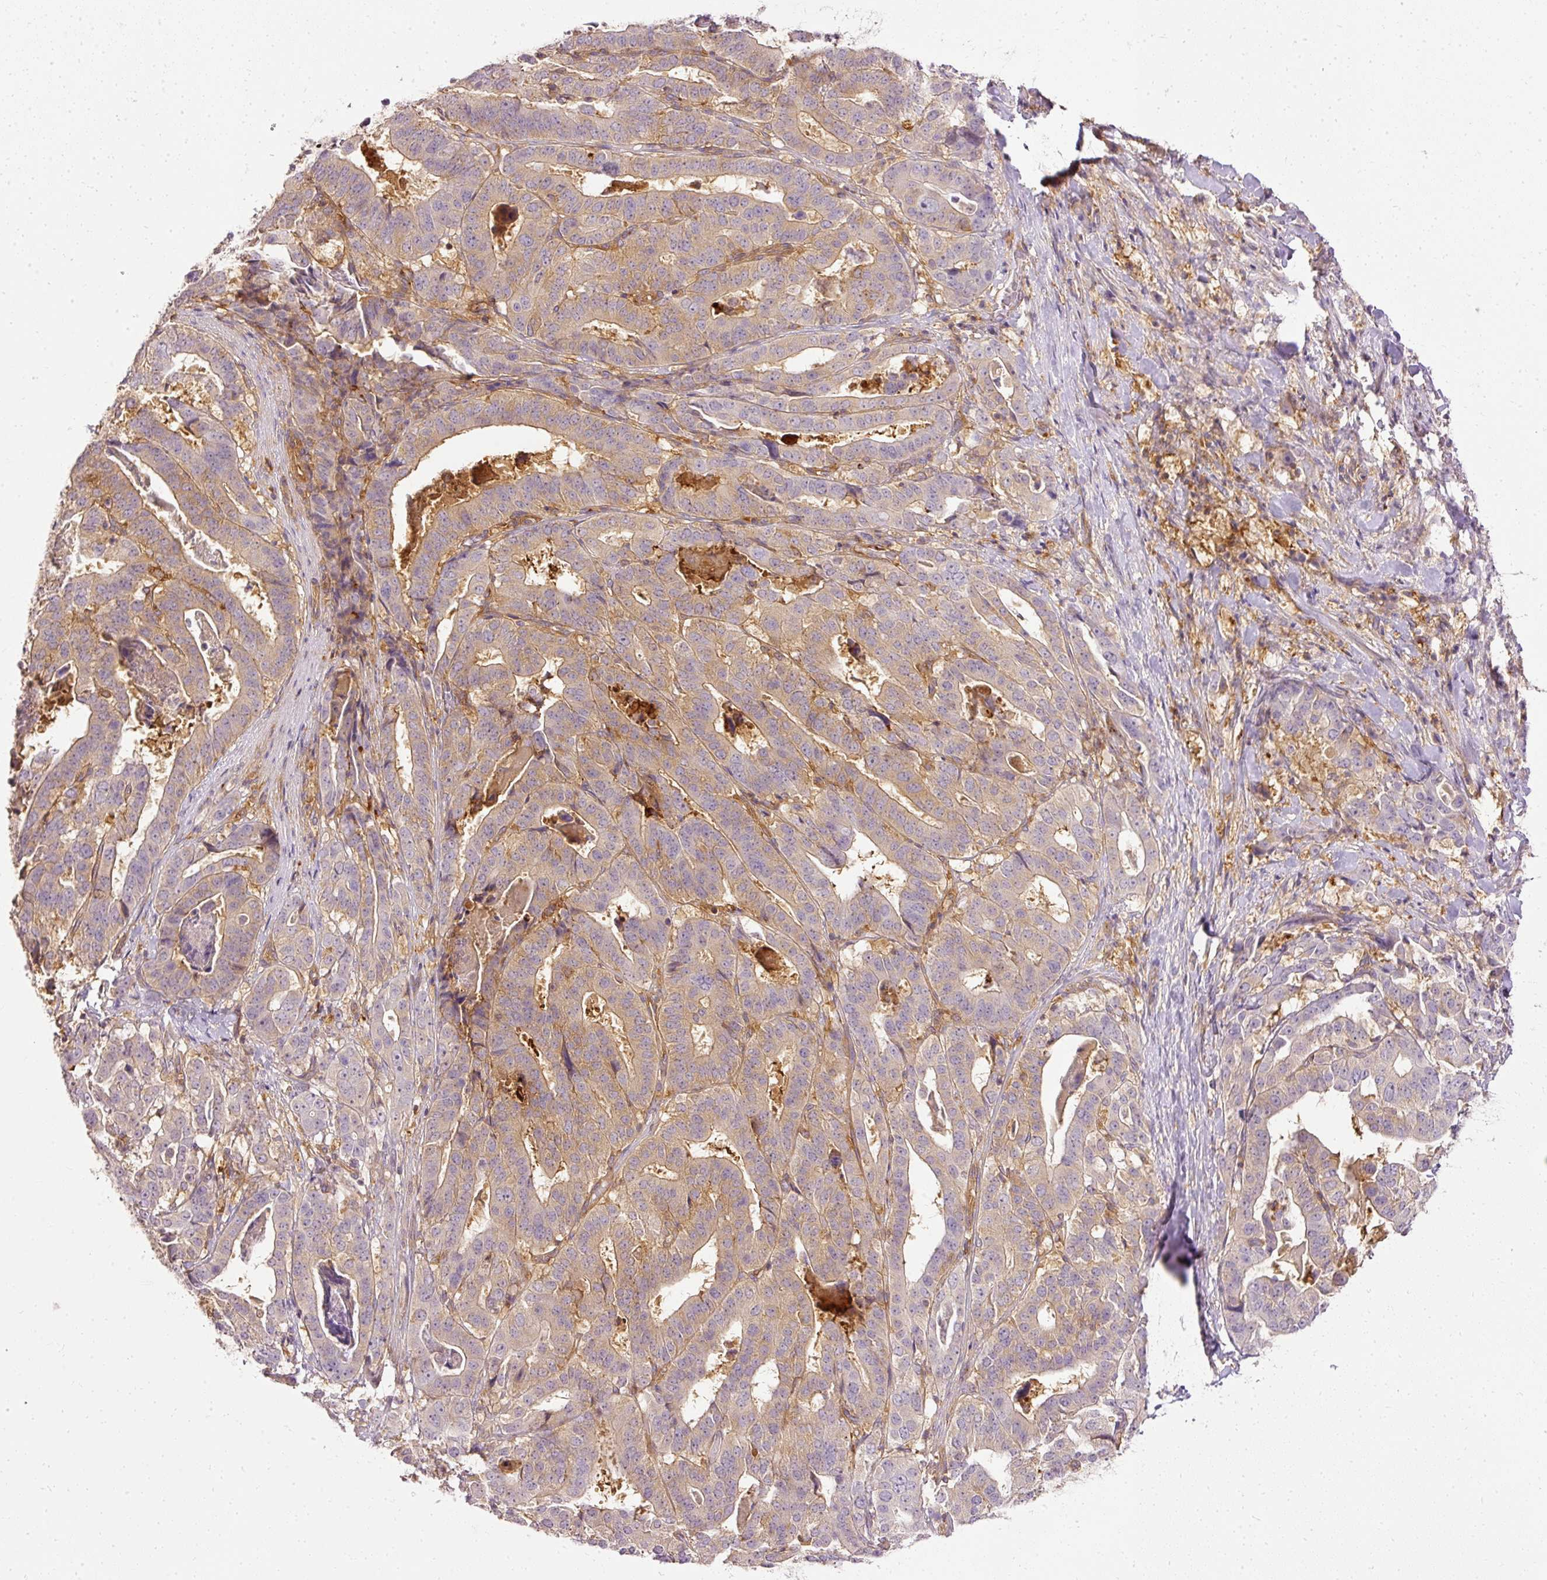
{"staining": {"intensity": "moderate", "quantity": ">75%", "location": "cytoplasmic/membranous"}, "tissue": "stomach cancer", "cell_type": "Tumor cells", "image_type": "cancer", "snomed": [{"axis": "morphology", "description": "Adenocarcinoma, NOS"}, {"axis": "topography", "description": "Stomach"}], "caption": "Human stomach cancer stained for a protein (brown) reveals moderate cytoplasmic/membranous positive staining in approximately >75% of tumor cells.", "gene": "ARMH3", "patient": {"sex": "male", "age": 48}}